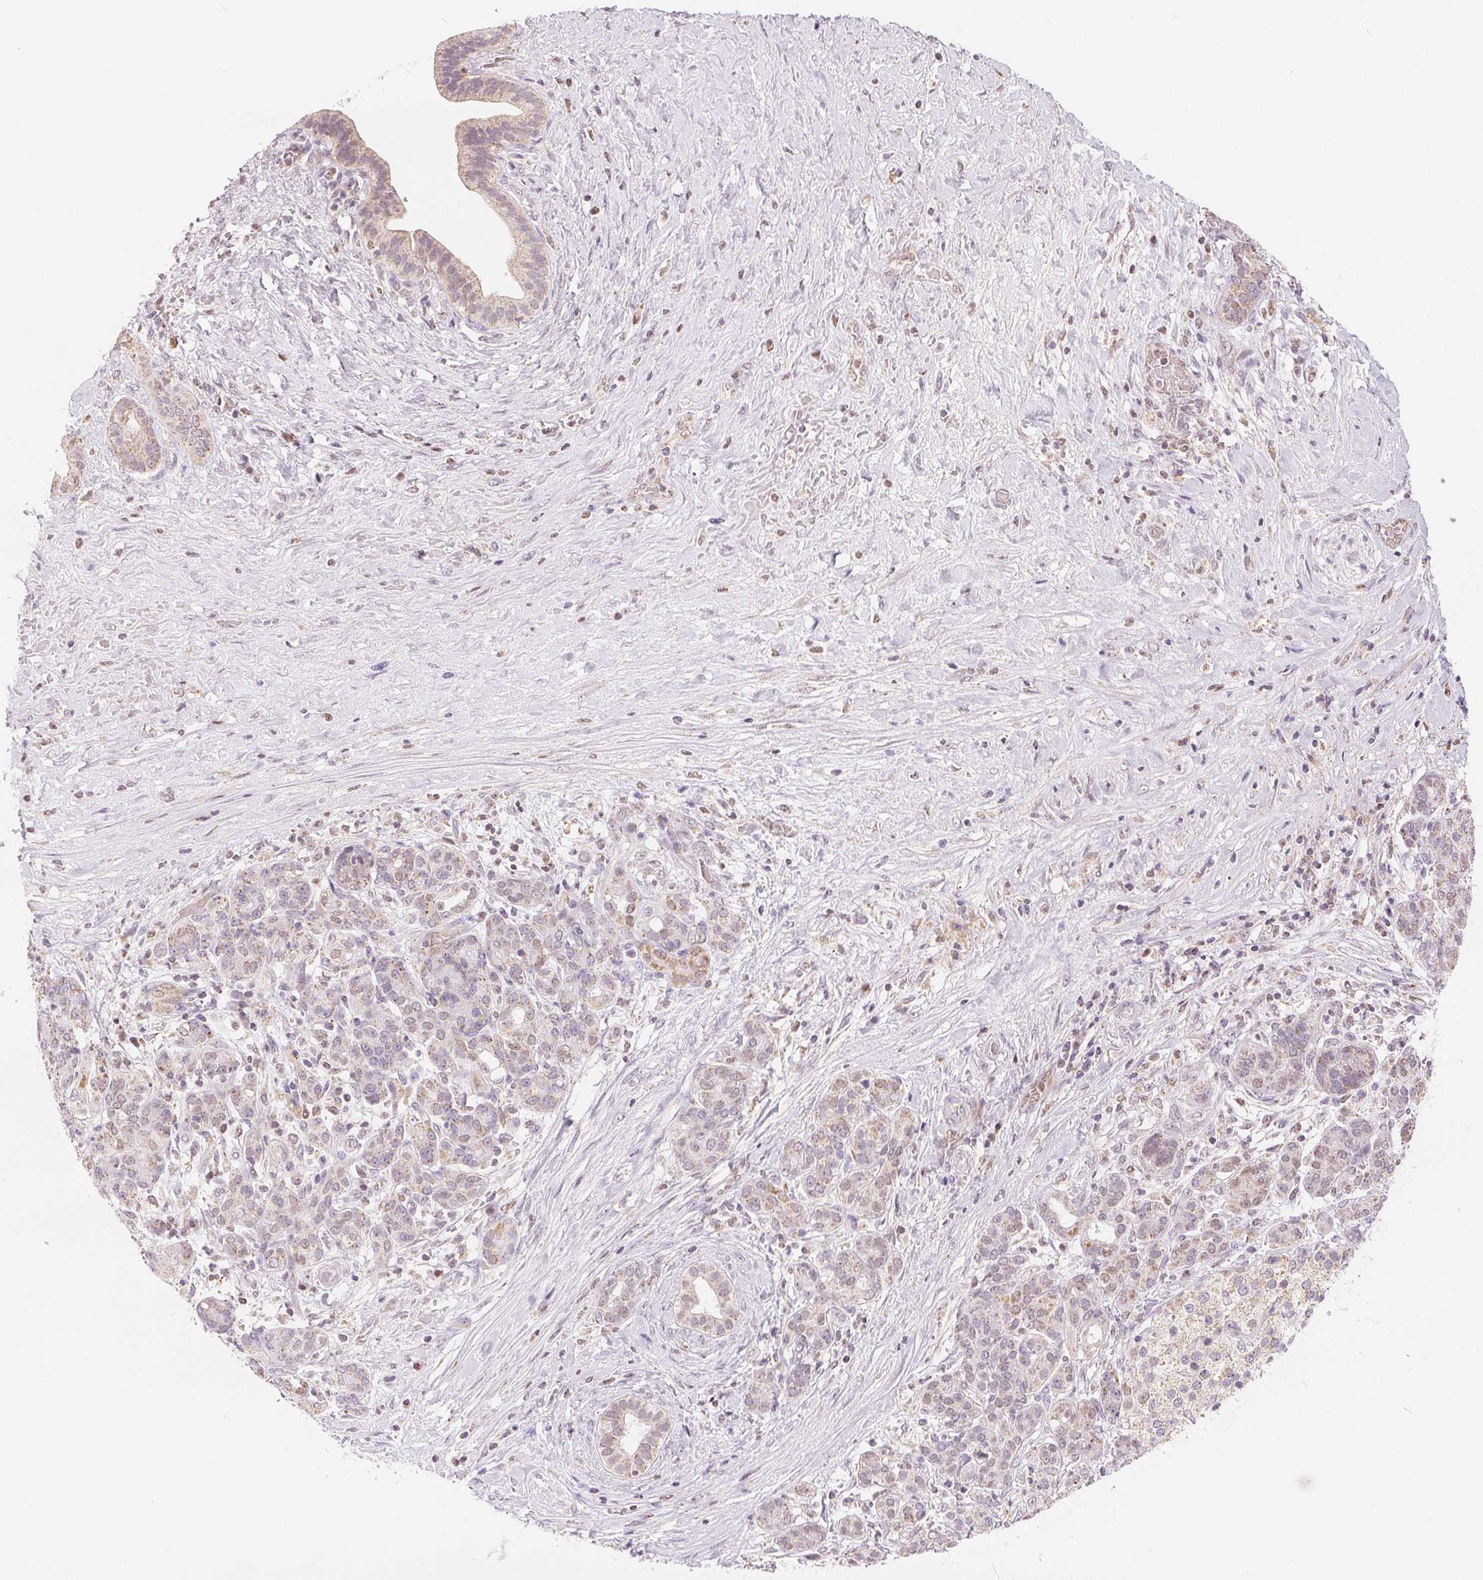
{"staining": {"intensity": "weak", "quantity": "25%-75%", "location": "cytoplasmic/membranous"}, "tissue": "pancreatic cancer", "cell_type": "Tumor cells", "image_type": "cancer", "snomed": [{"axis": "morphology", "description": "Adenocarcinoma, NOS"}, {"axis": "topography", "description": "Pancreas"}], "caption": "Tumor cells exhibit low levels of weak cytoplasmic/membranous positivity in approximately 25%-75% of cells in human pancreatic cancer (adenocarcinoma).", "gene": "POU2F2", "patient": {"sex": "male", "age": 44}}